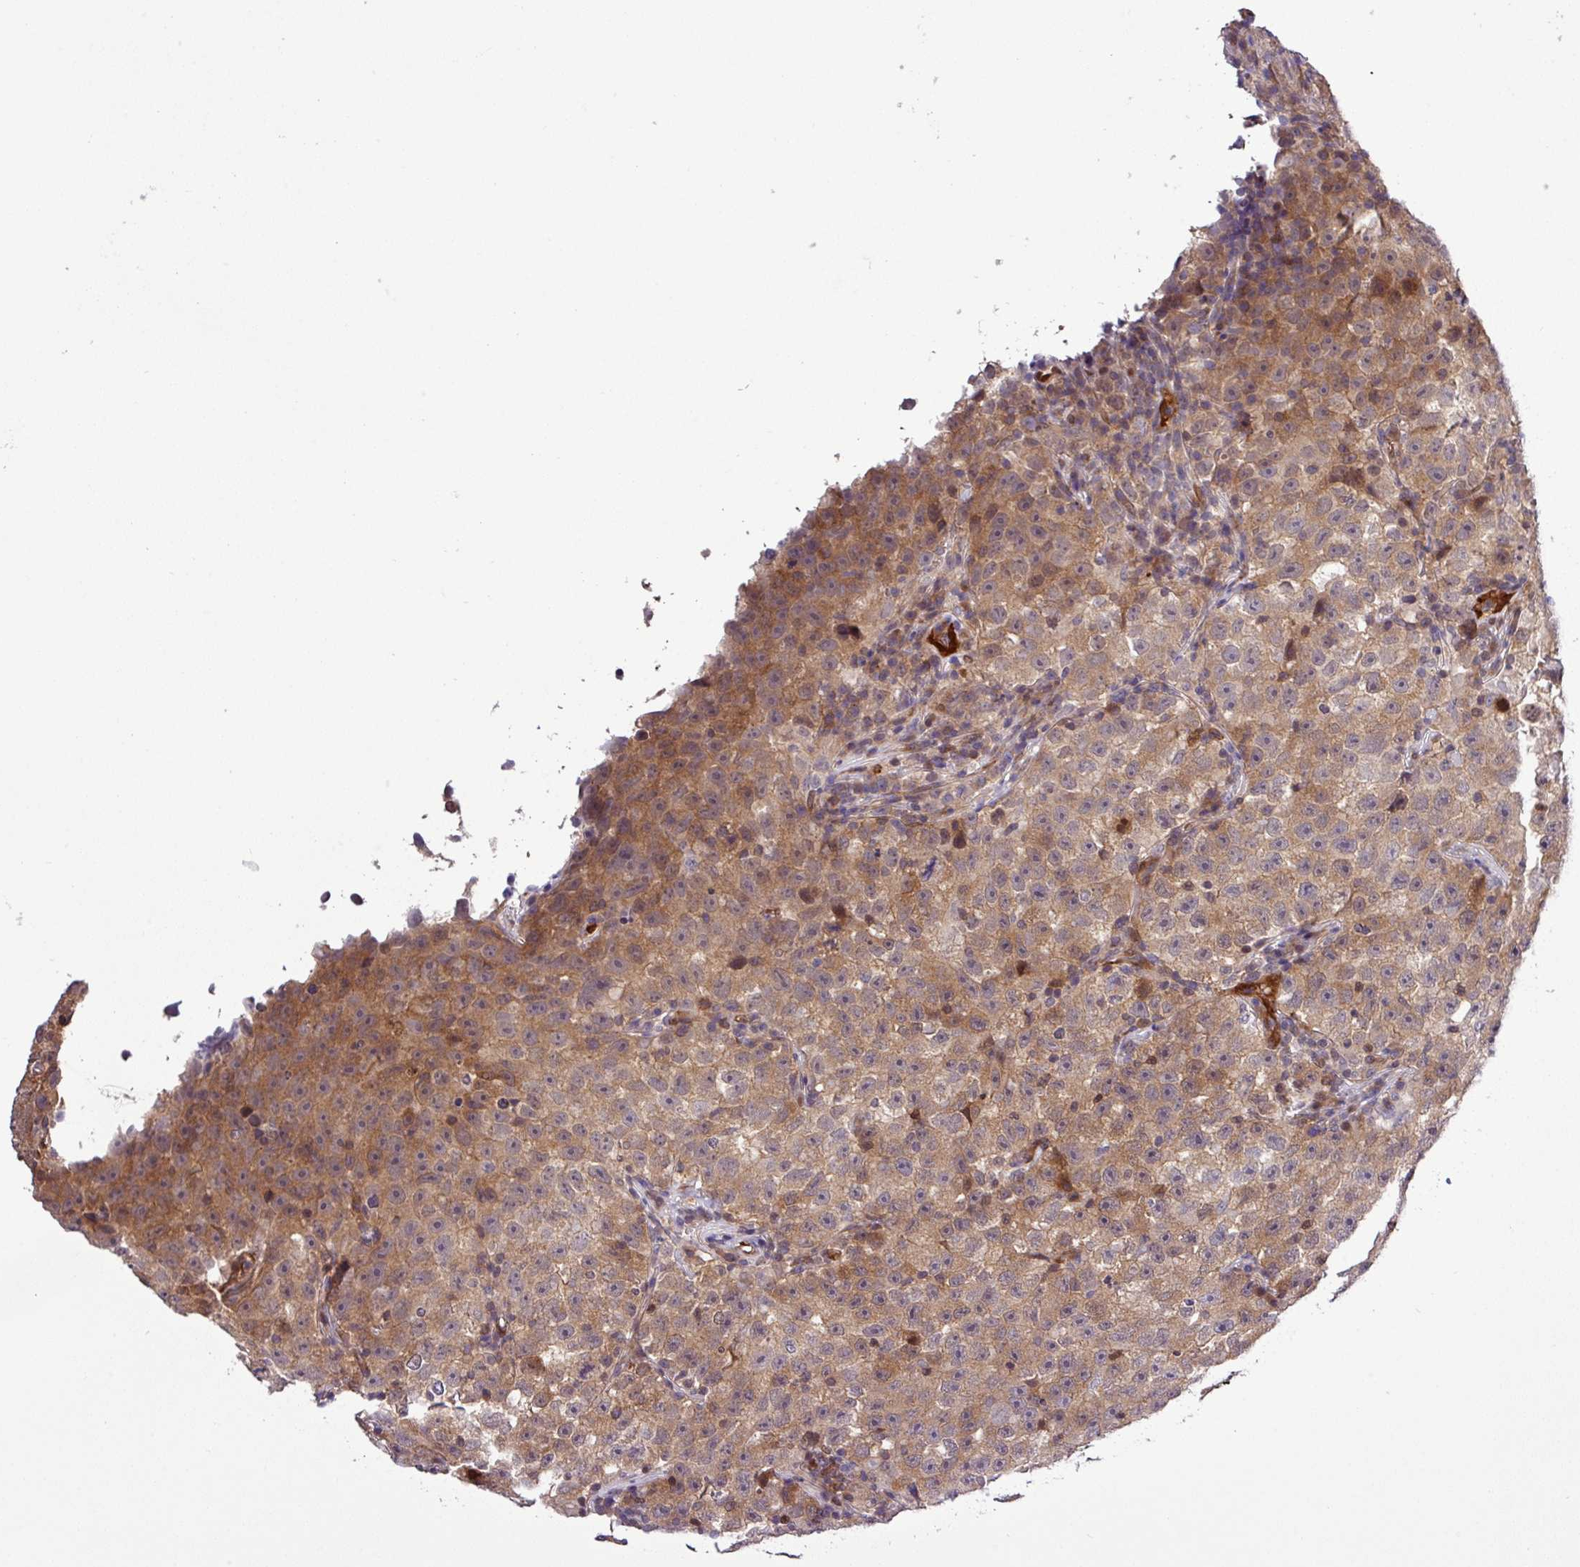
{"staining": {"intensity": "moderate", "quantity": ">75%", "location": "cytoplasmic/membranous"}, "tissue": "testis cancer", "cell_type": "Tumor cells", "image_type": "cancer", "snomed": [{"axis": "morphology", "description": "Seminoma, NOS"}, {"axis": "topography", "description": "Testis"}], "caption": "Testis cancer stained with a brown dye displays moderate cytoplasmic/membranous positive staining in about >75% of tumor cells.", "gene": "CARHSP1", "patient": {"sex": "male", "age": 22}}